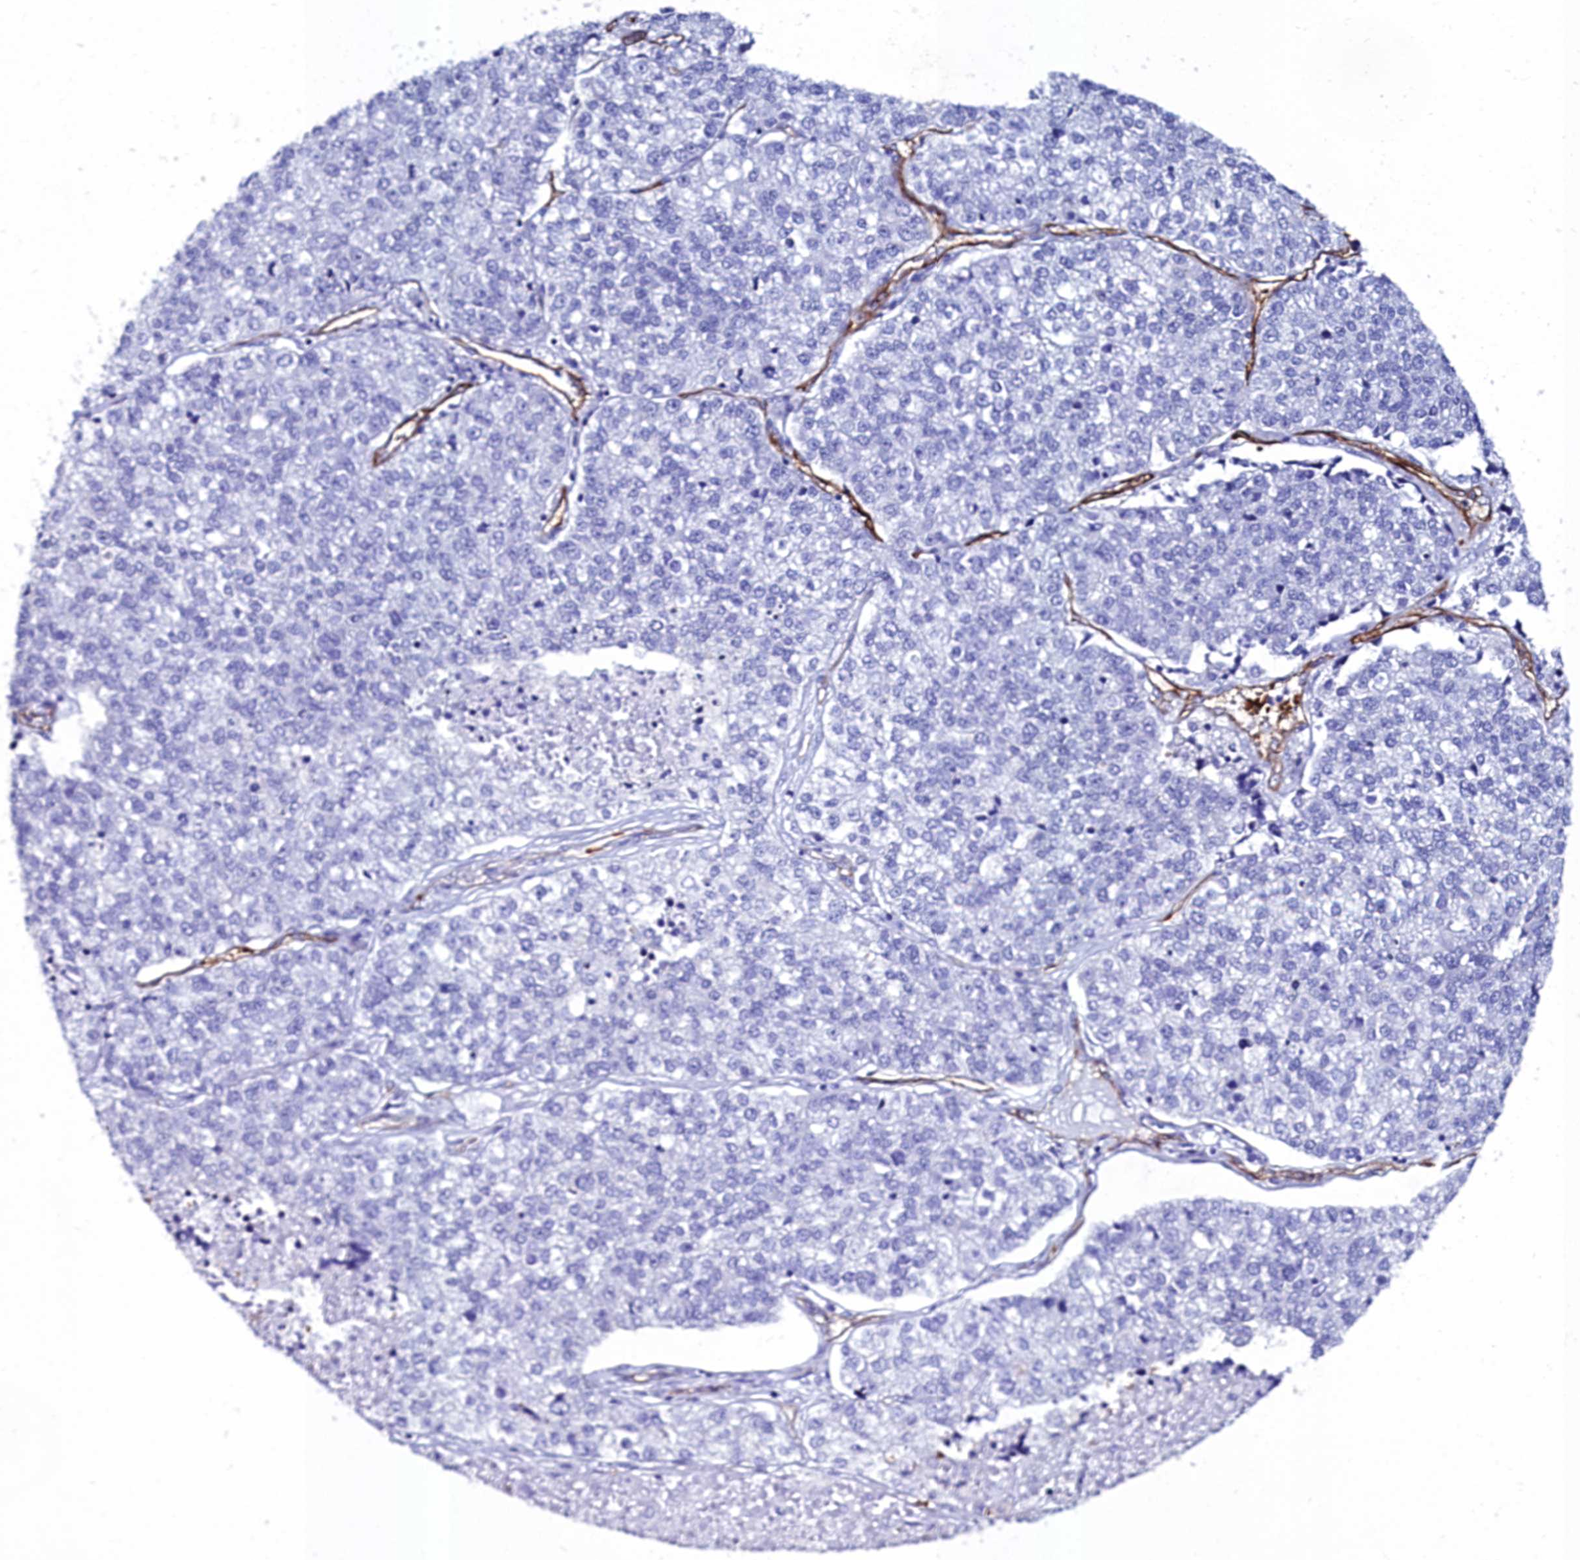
{"staining": {"intensity": "negative", "quantity": "none", "location": "none"}, "tissue": "lung cancer", "cell_type": "Tumor cells", "image_type": "cancer", "snomed": [{"axis": "morphology", "description": "Adenocarcinoma, NOS"}, {"axis": "topography", "description": "Lung"}], "caption": "Tumor cells are negative for protein expression in human lung cancer.", "gene": "CYP4F11", "patient": {"sex": "male", "age": 49}}